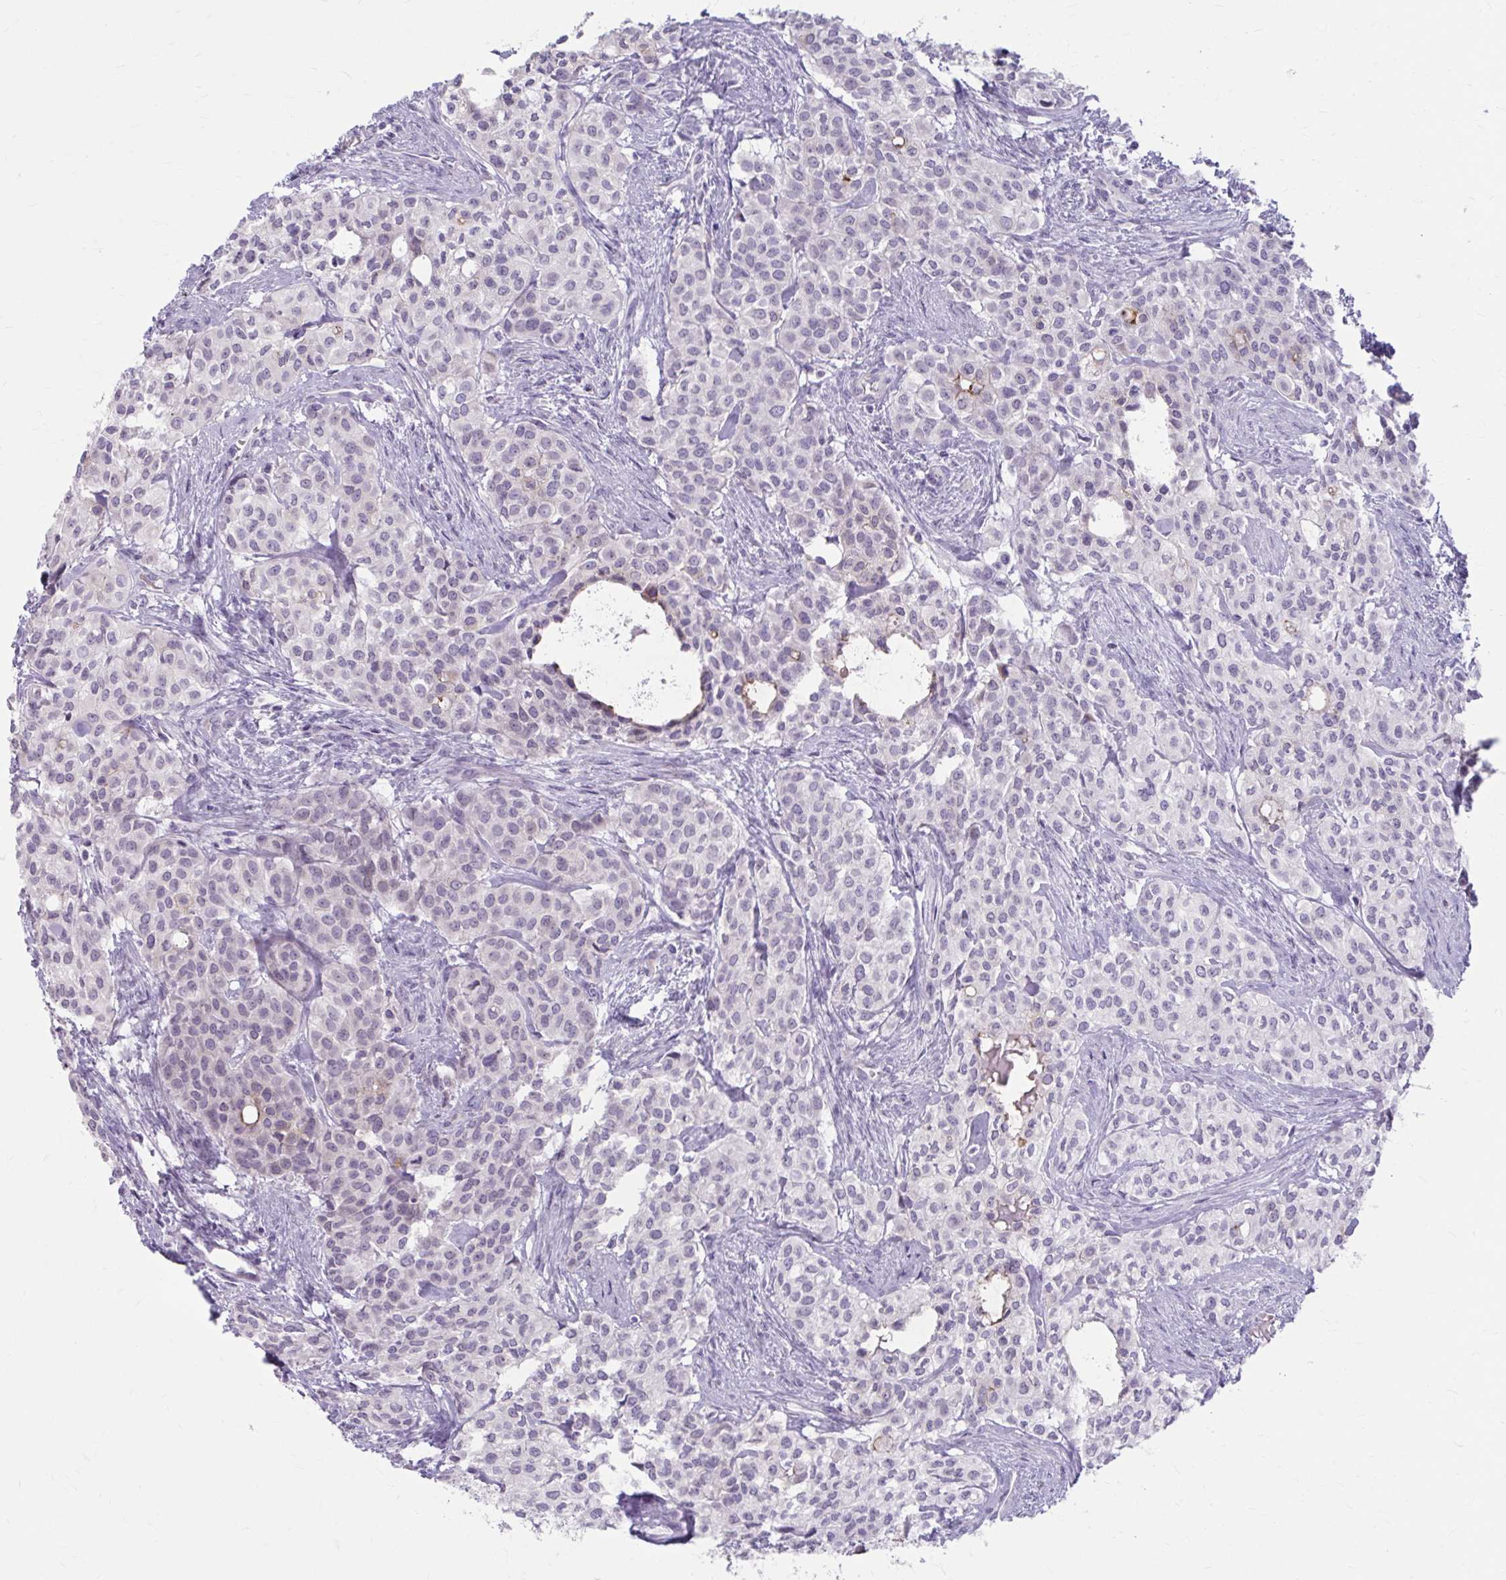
{"staining": {"intensity": "moderate", "quantity": "<25%", "location": "cytoplasmic/membranous"}, "tissue": "head and neck cancer", "cell_type": "Tumor cells", "image_type": "cancer", "snomed": [{"axis": "morphology", "description": "Adenocarcinoma, NOS"}, {"axis": "topography", "description": "Head-Neck"}], "caption": "High-power microscopy captured an immunohistochemistry histopathology image of head and neck cancer, revealing moderate cytoplasmic/membranous staining in about <25% of tumor cells.", "gene": "MSMO1", "patient": {"sex": "male", "age": 81}}